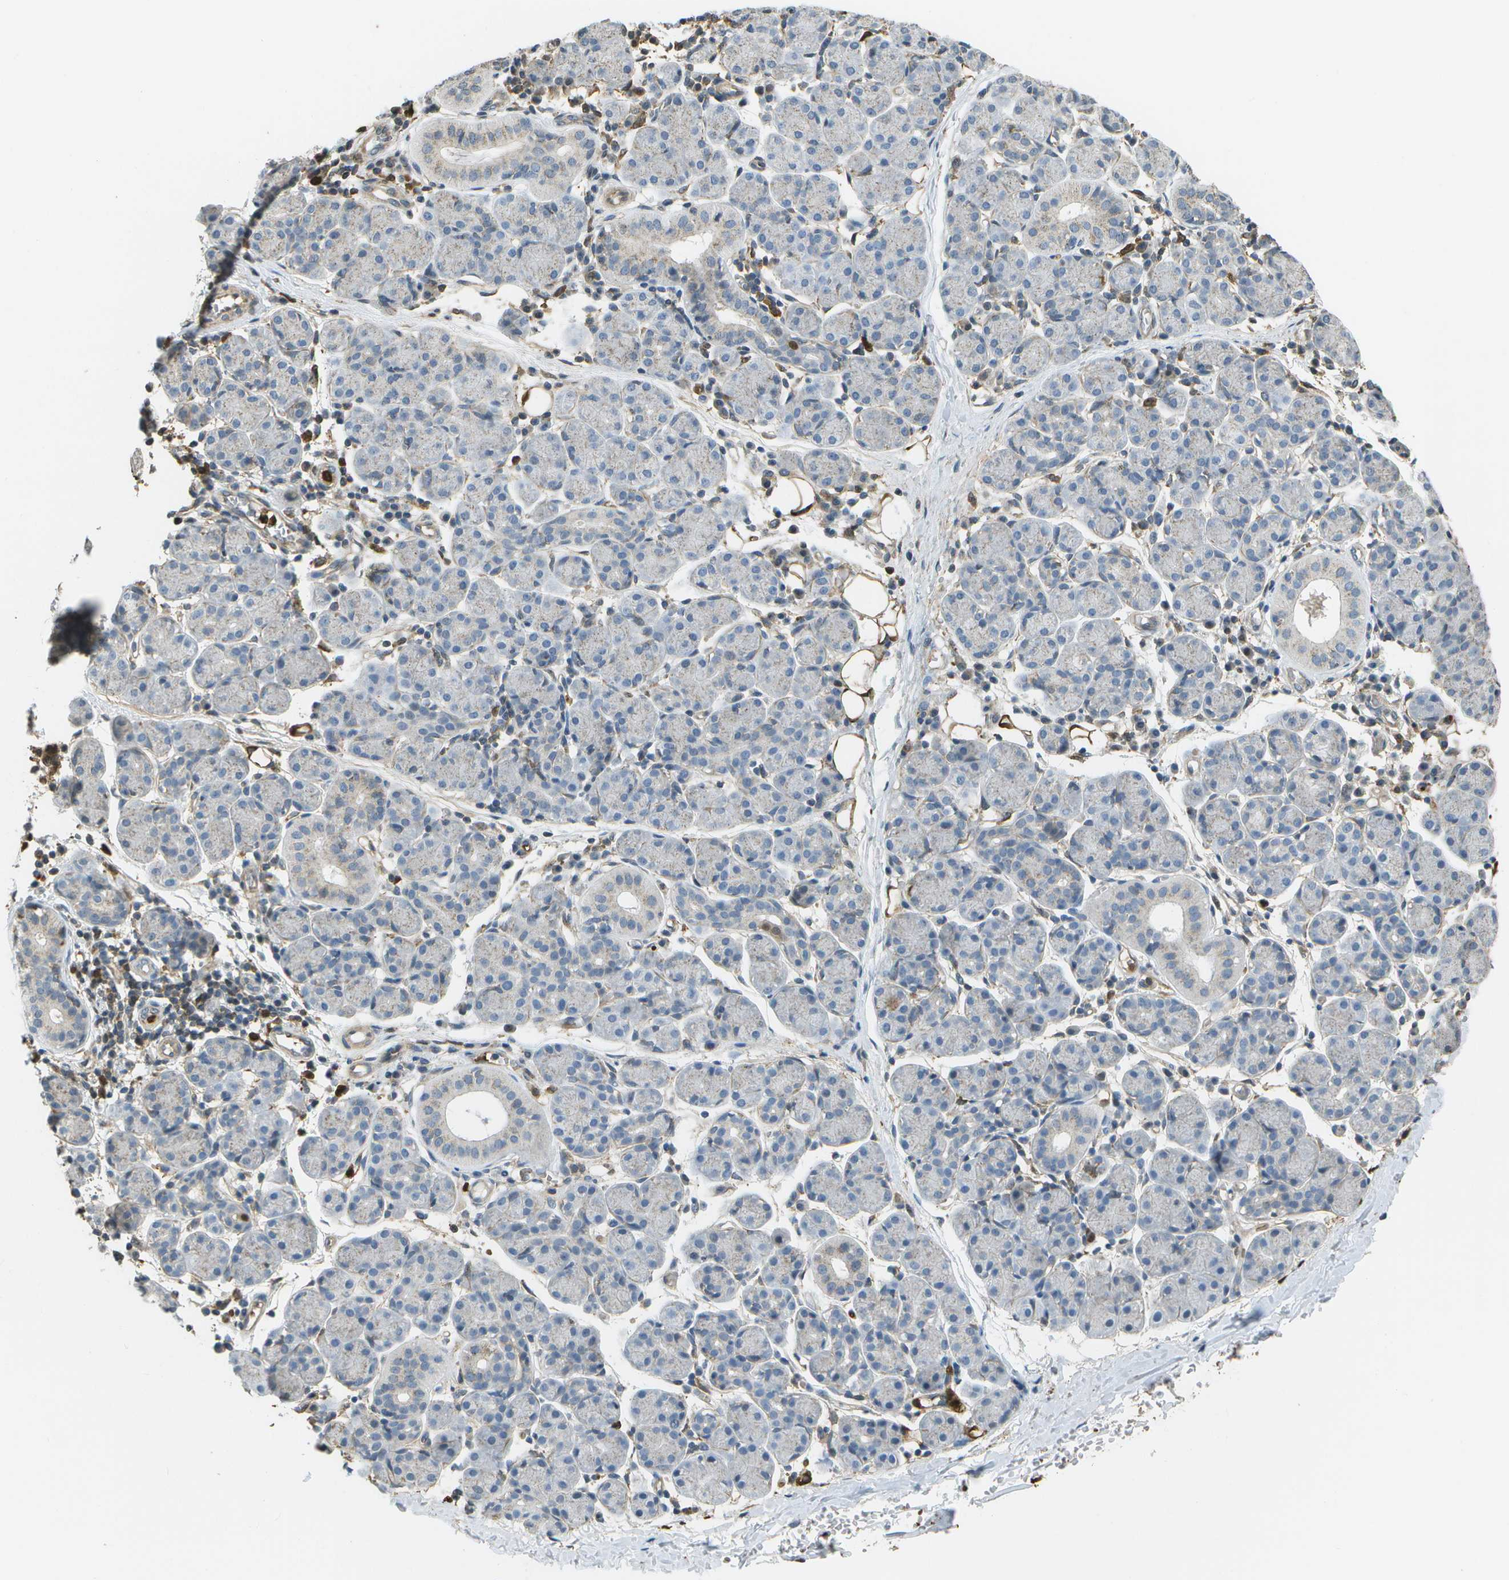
{"staining": {"intensity": "weak", "quantity": "<25%", "location": "cytoplasmic/membranous"}, "tissue": "salivary gland", "cell_type": "Glandular cells", "image_type": "normal", "snomed": [{"axis": "morphology", "description": "Normal tissue, NOS"}, {"axis": "morphology", "description": "Inflammation, NOS"}, {"axis": "topography", "description": "Lymph node"}, {"axis": "topography", "description": "Salivary gland"}], "caption": "Immunohistochemical staining of unremarkable salivary gland exhibits no significant staining in glandular cells.", "gene": "CACHD1", "patient": {"sex": "male", "age": 3}}